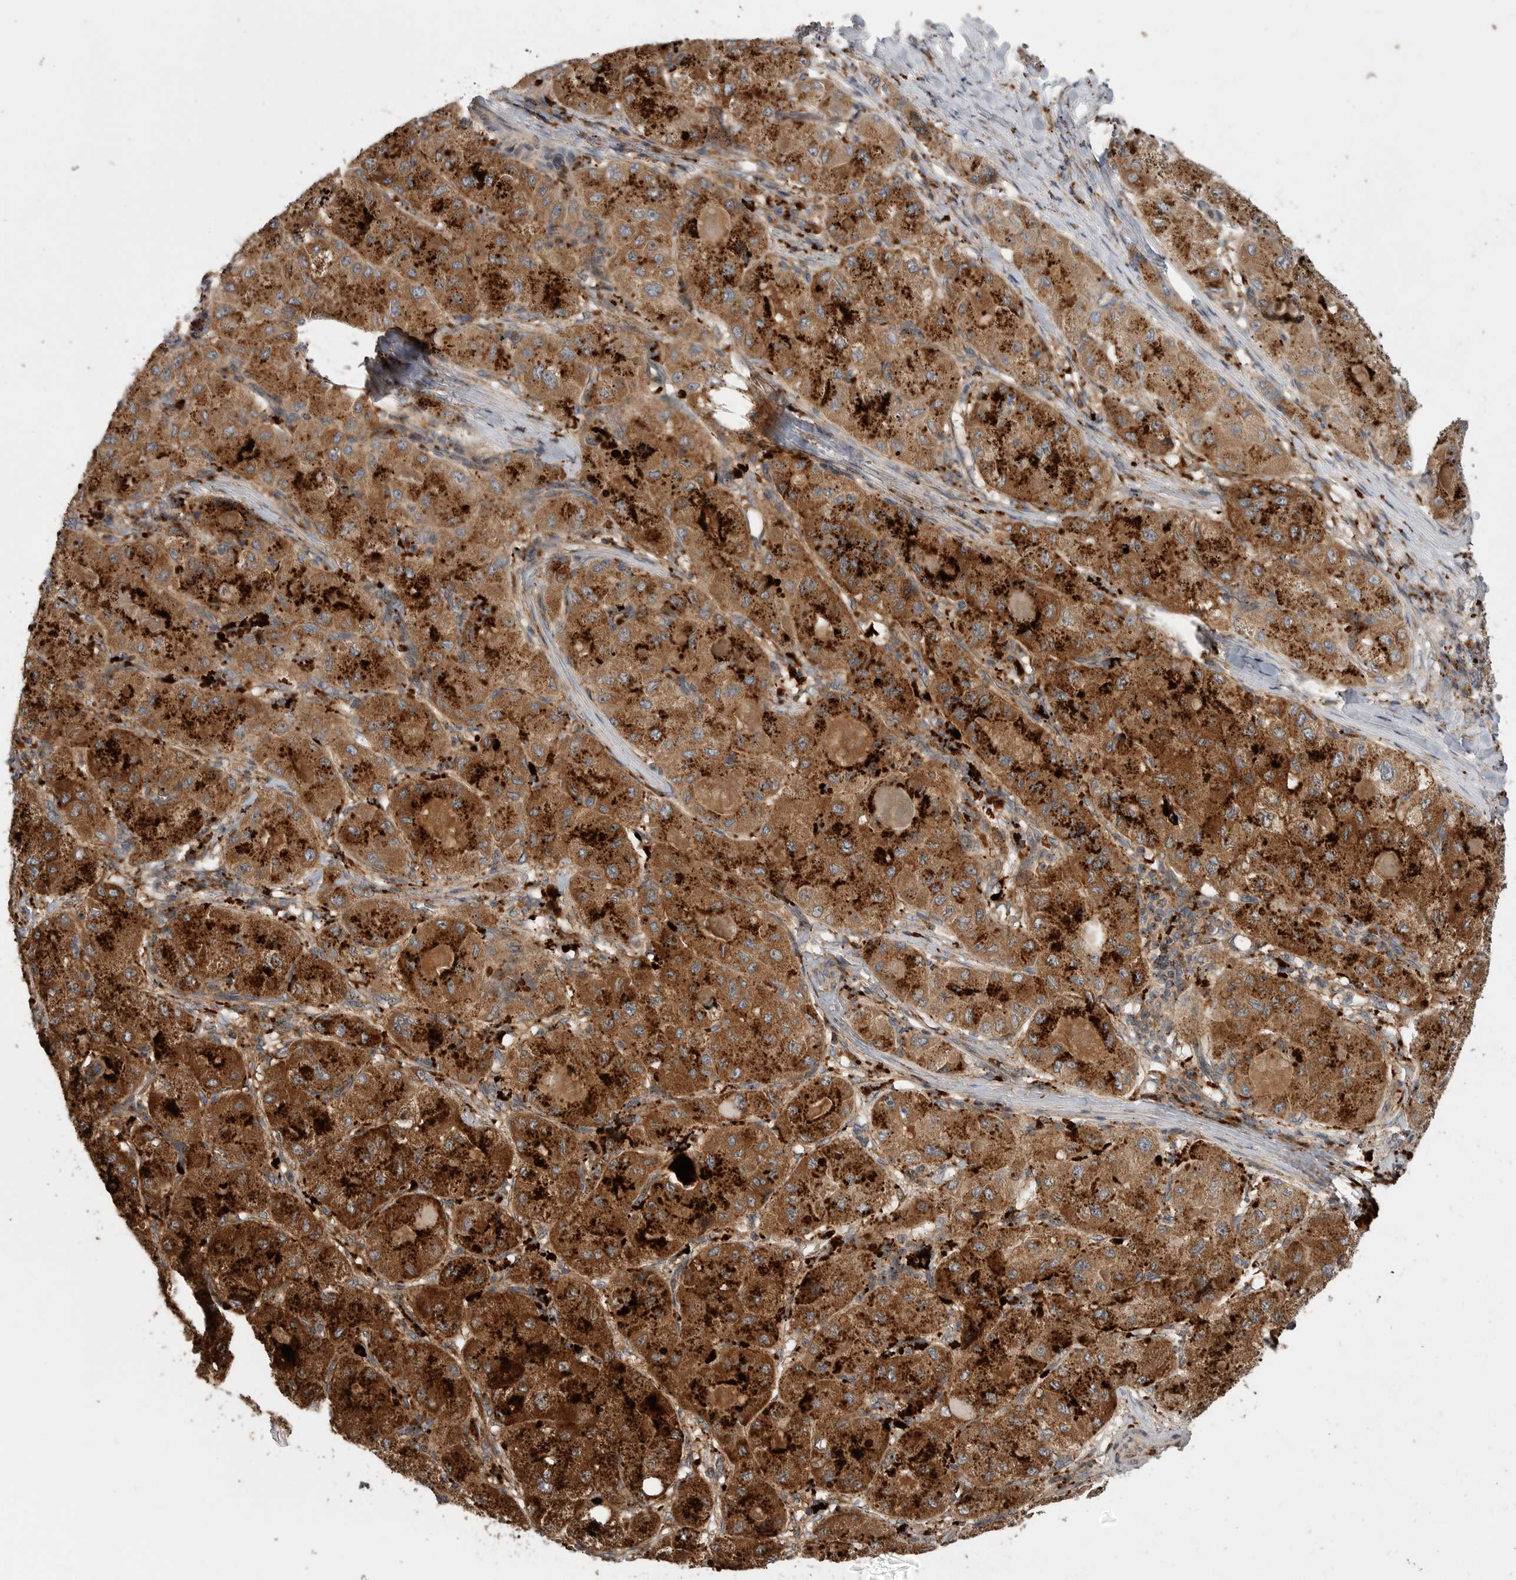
{"staining": {"intensity": "strong", "quantity": ">75%", "location": "cytoplasmic/membranous"}, "tissue": "liver cancer", "cell_type": "Tumor cells", "image_type": "cancer", "snomed": [{"axis": "morphology", "description": "Carcinoma, Hepatocellular, NOS"}, {"axis": "topography", "description": "Liver"}], "caption": "Liver cancer (hepatocellular carcinoma) stained with immunohistochemistry reveals strong cytoplasmic/membranous expression in about >75% of tumor cells. (DAB IHC, brown staining for protein, blue staining for nuclei).", "gene": "GALNS", "patient": {"sex": "male", "age": 80}}